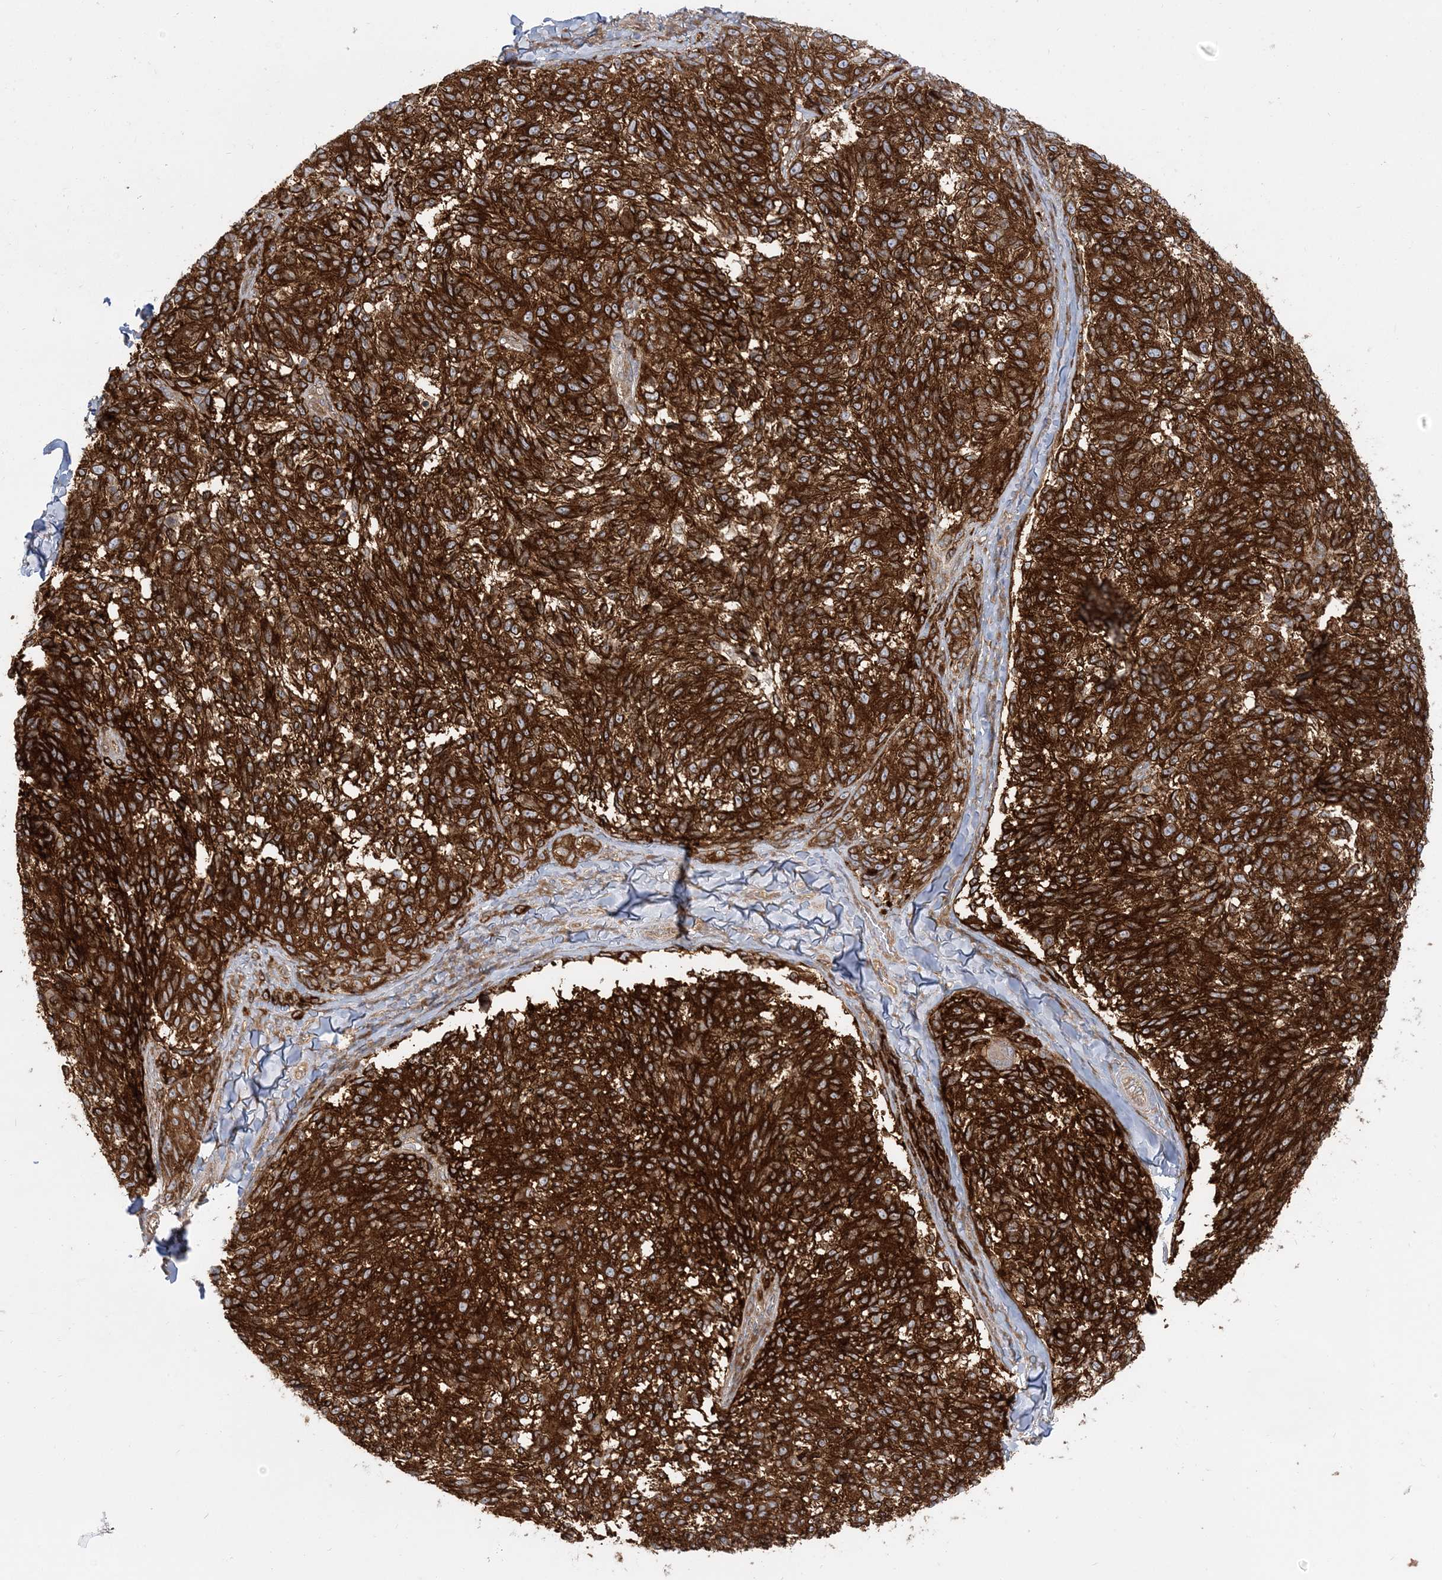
{"staining": {"intensity": "strong", "quantity": ">75%", "location": "cytoplasmic/membranous"}, "tissue": "melanoma", "cell_type": "Tumor cells", "image_type": "cancer", "snomed": [{"axis": "morphology", "description": "Malignant melanoma, NOS"}, {"axis": "topography", "description": "Skin"}], "caption": "Human melanoma stained with a brown dye exhibits strong cytoplasmic/membranous positive positivity in approximately >75% of tumor cells.", "gene": "STAM", "patient": {"sex": "female", "age": 73}}